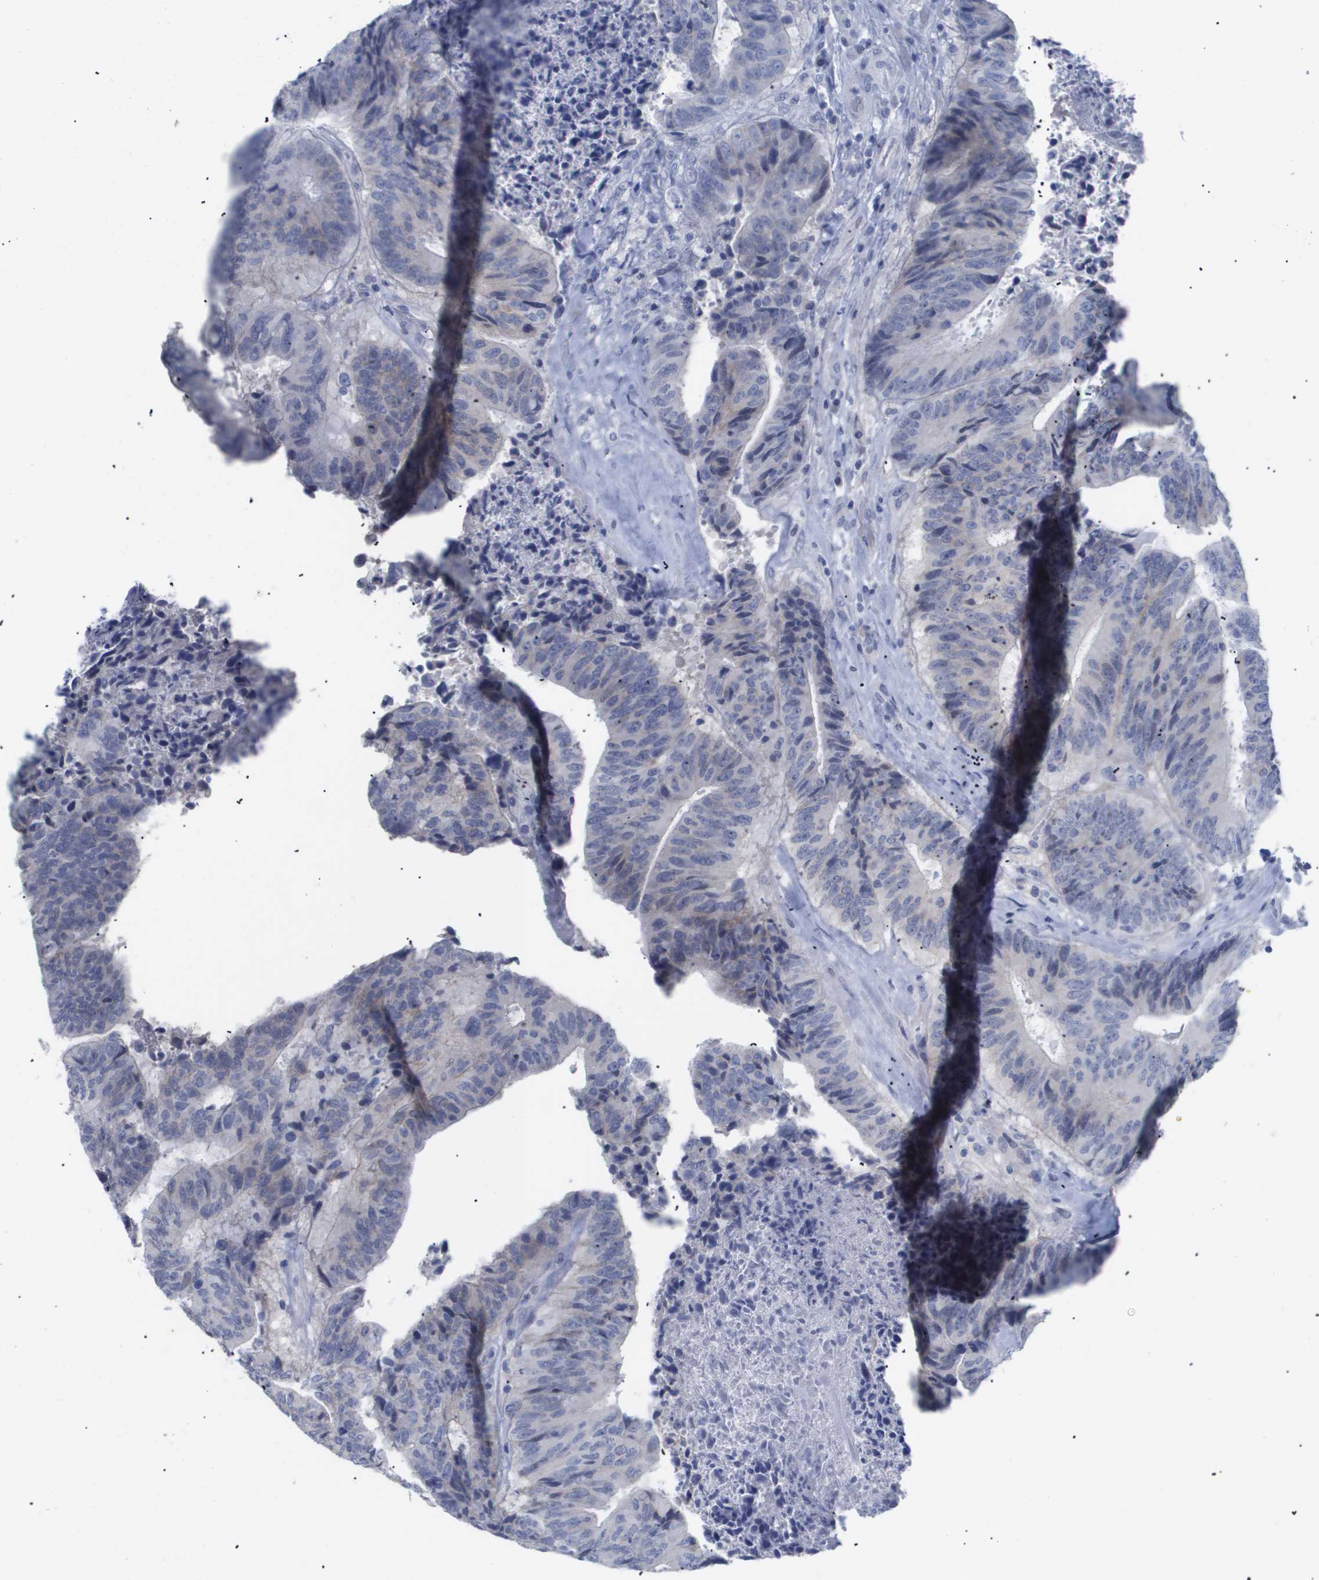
{"staining": {"intensity": "weak", "quantity": "<25%", "location": "cytoplasmic/membranous"}, "tissue": "colorectal cancer", "cell_type": "Tumor cells", "image_type": "cancer", "snomed": [{"axis": "morphology", "description": "Adenocarcinoma, NOS"}, {"axis": "topography", "description": "Rectum"}], "caption": "A high-resolution image shows immunohistochemistry staining of colorectal adenocarcinoma, which shows no significant positivity in tumor cells. The staining is performed using DAB (3,3'-diaminobenzidine) brown chromogen with nuclei counter-stained in using hematoxylin.", "gene": "CAV3", "patient": {"sex": "male", "age": 72}}